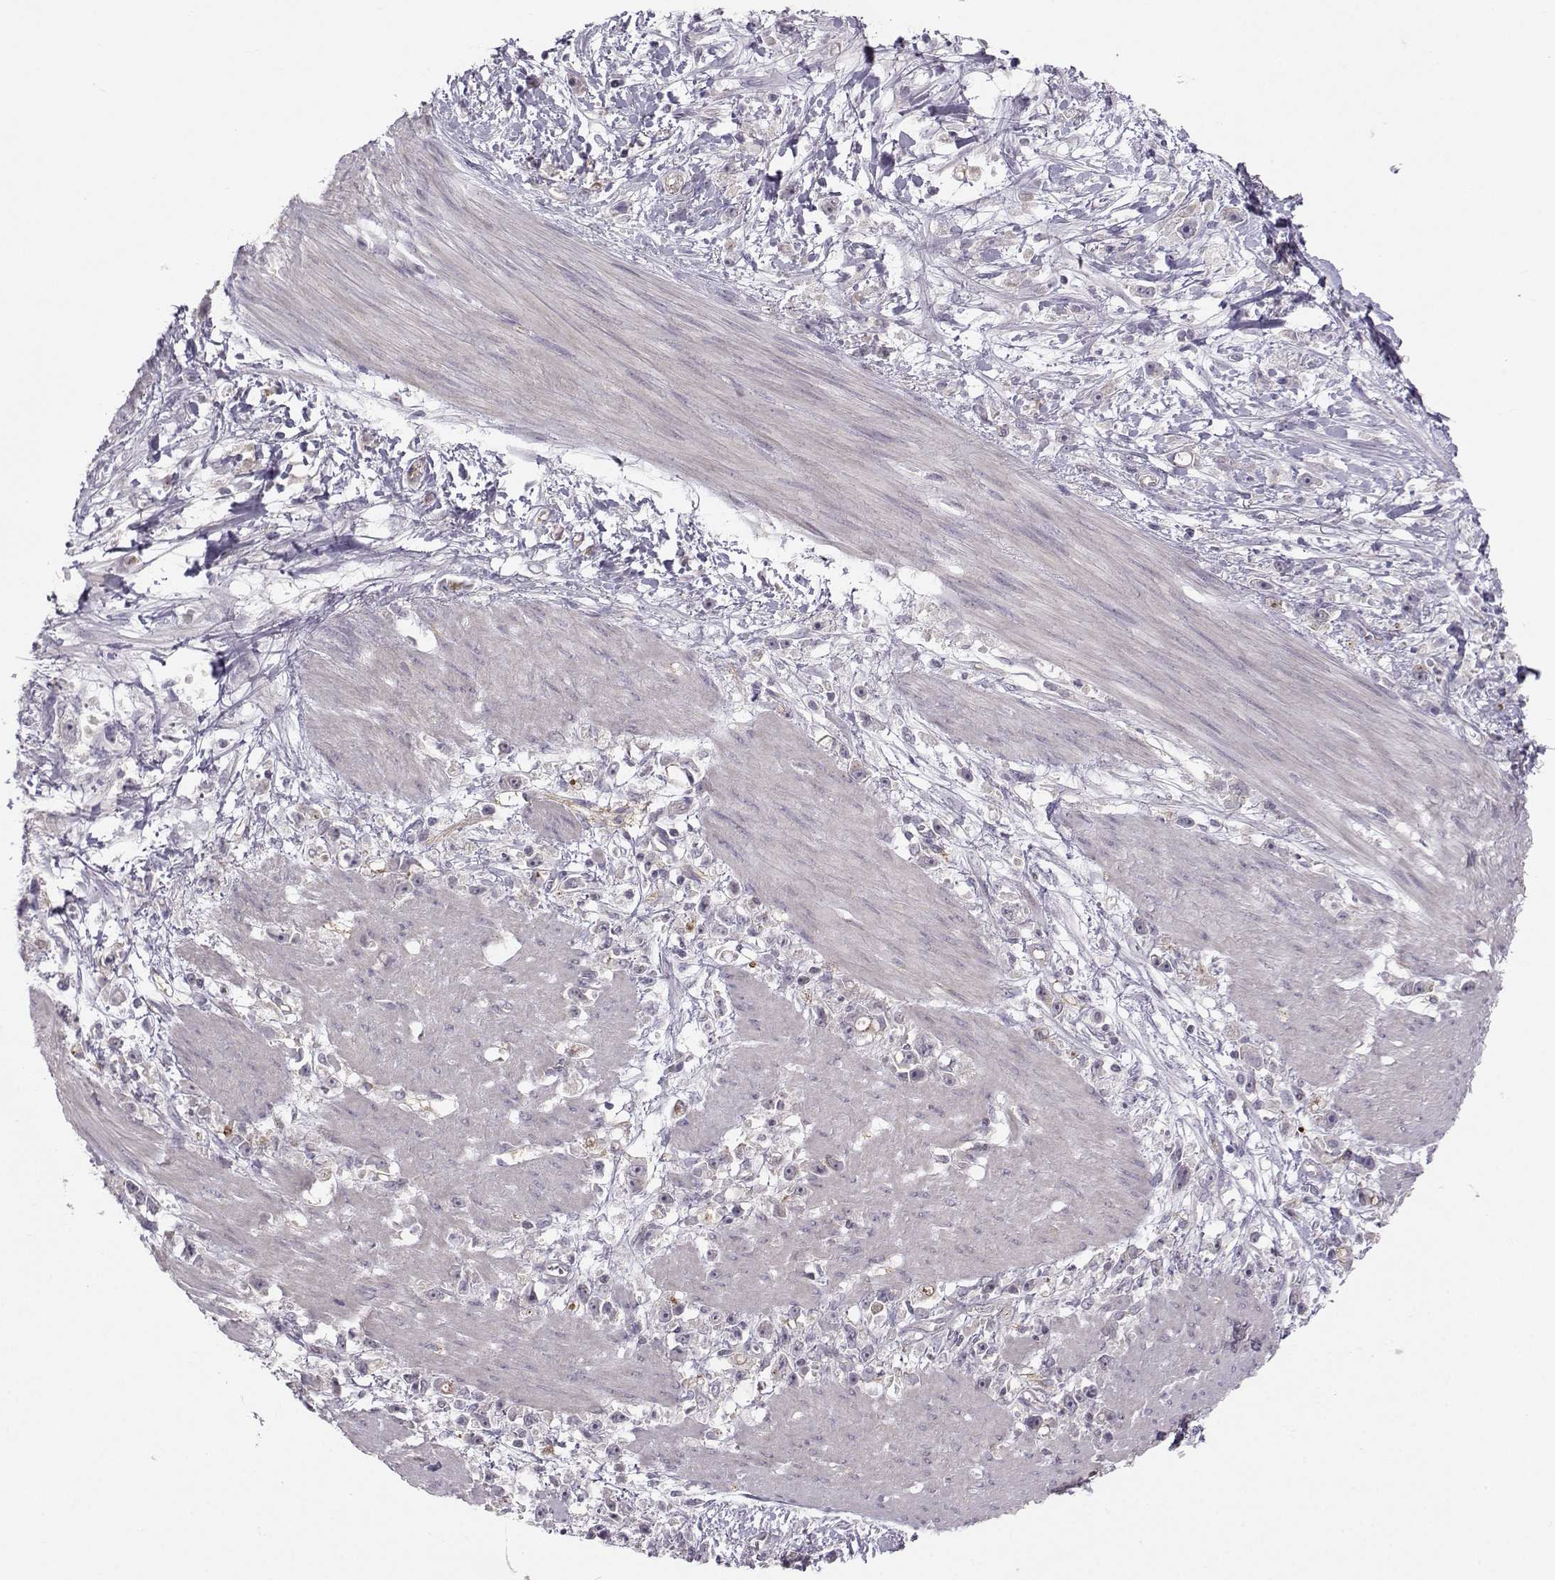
{"staining": {"intensity": "negative", "quantity": "none", "location": "none"}, "tissue": "stomach cancer", "cell_type": "Tumor cells", "image_type": "cancer", "snomed": [{"axis": "morphology", "description": "Adenocarcinoma, NOS"}, {"axis": "topography", "description": "Stomach"}], "caption": "Immunohistochemical staining of stomach cancer reveals no significant staining in tumor cells.", "gene": "MAST1", "patient": {"sex": "female", "age": 59}}